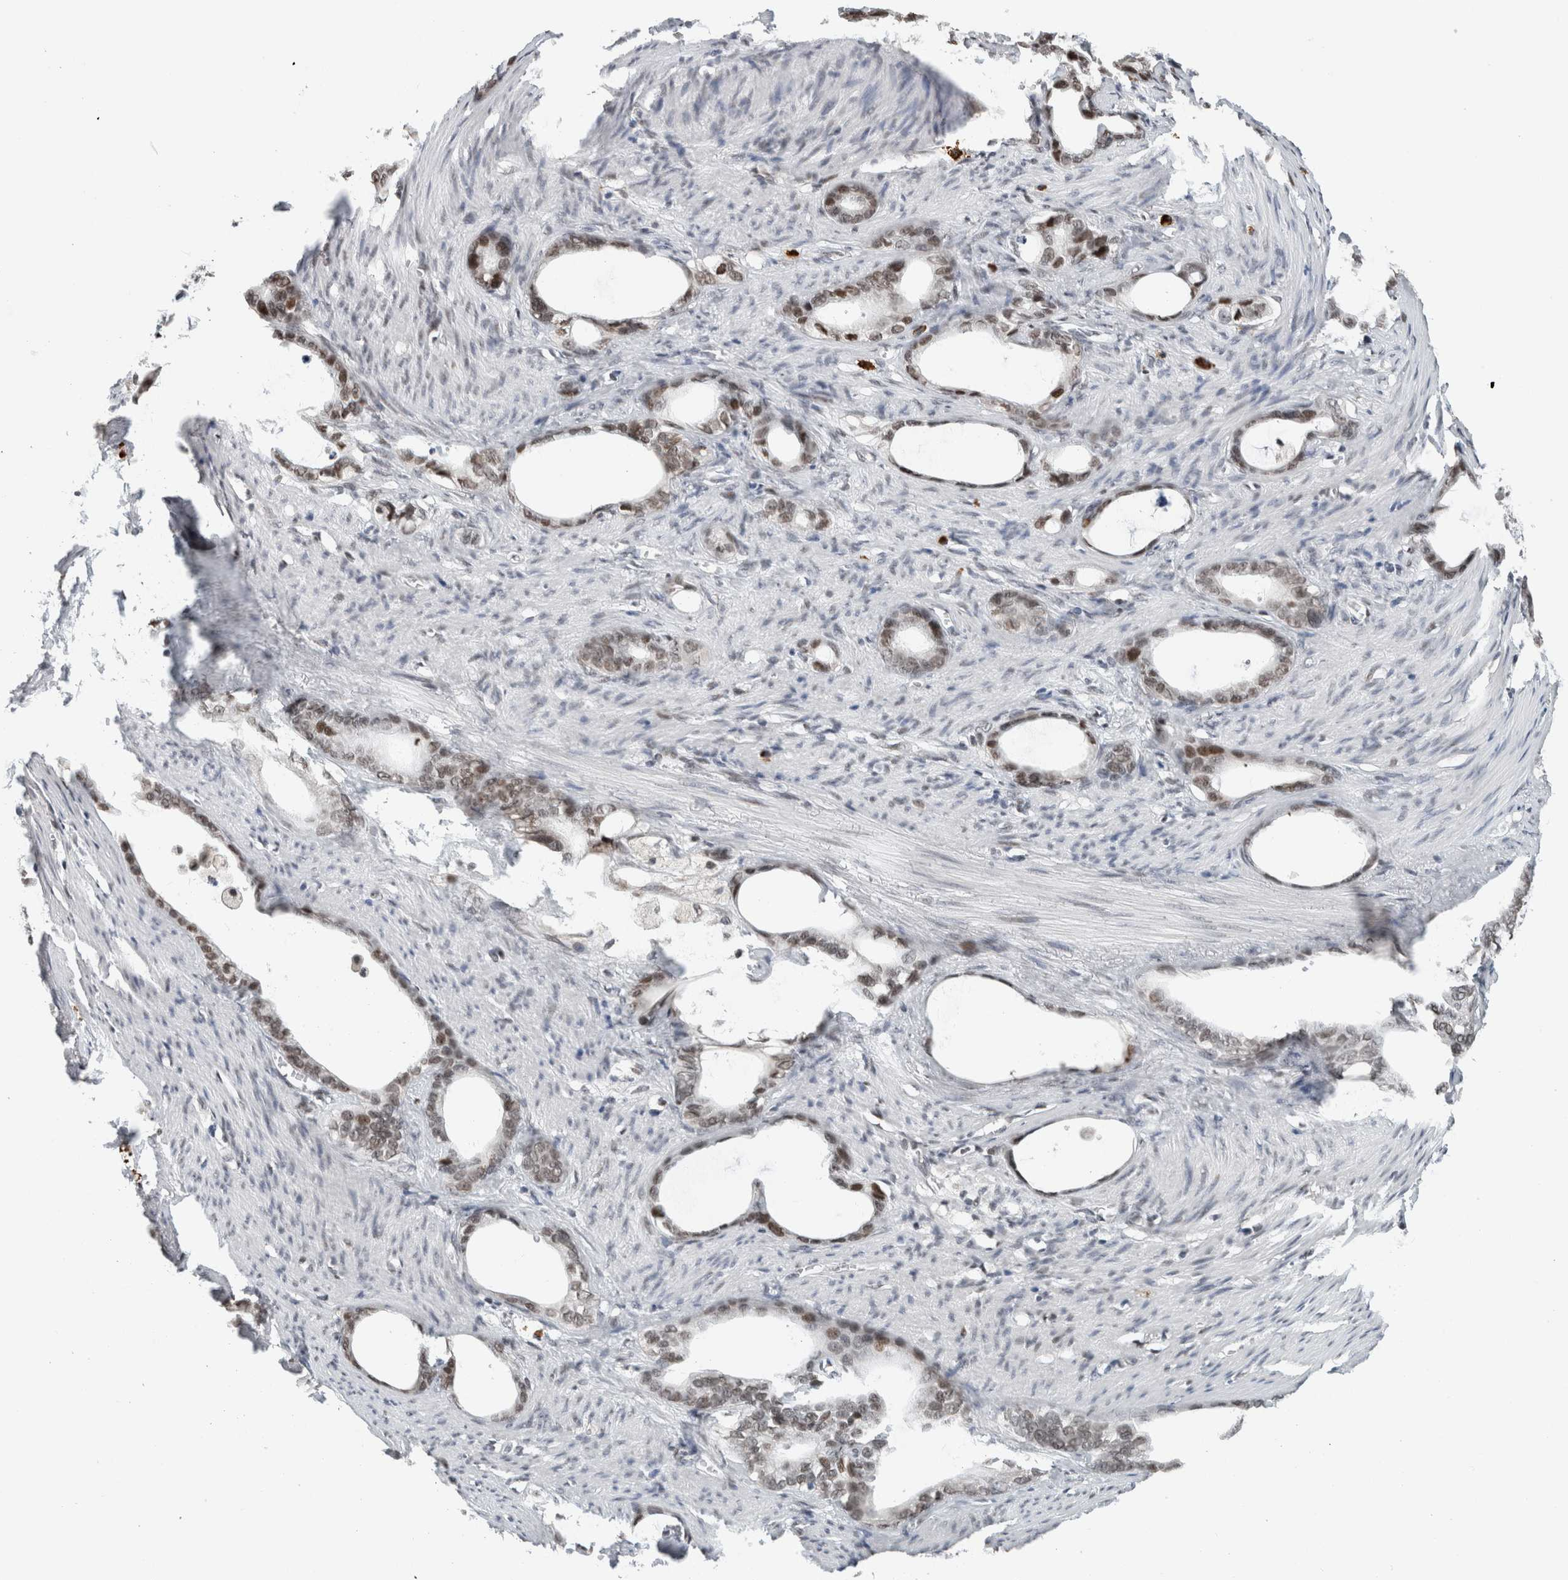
{"staining": {"intensity": "moderate", "quantity": "25%-75%", "location": "nuclear"}, "tissue": "stomach cancer", "cell_type": "Tumor cells", "image_type": "cancer", "snomed": [{"axis": "morphology", "description": "Adenocarcinoma, NOS"}, {"axis": "topography", "description": "Stomach"}], "caption": "Adenocarcinoma (stomach) was stained to show a protein in brown. There is medium levels of moderate nuclear positivity in approximately 25%-75% of tumor cells.", "gene": "HNRNPR", "patient": {"sex": "female", "age": 75}}